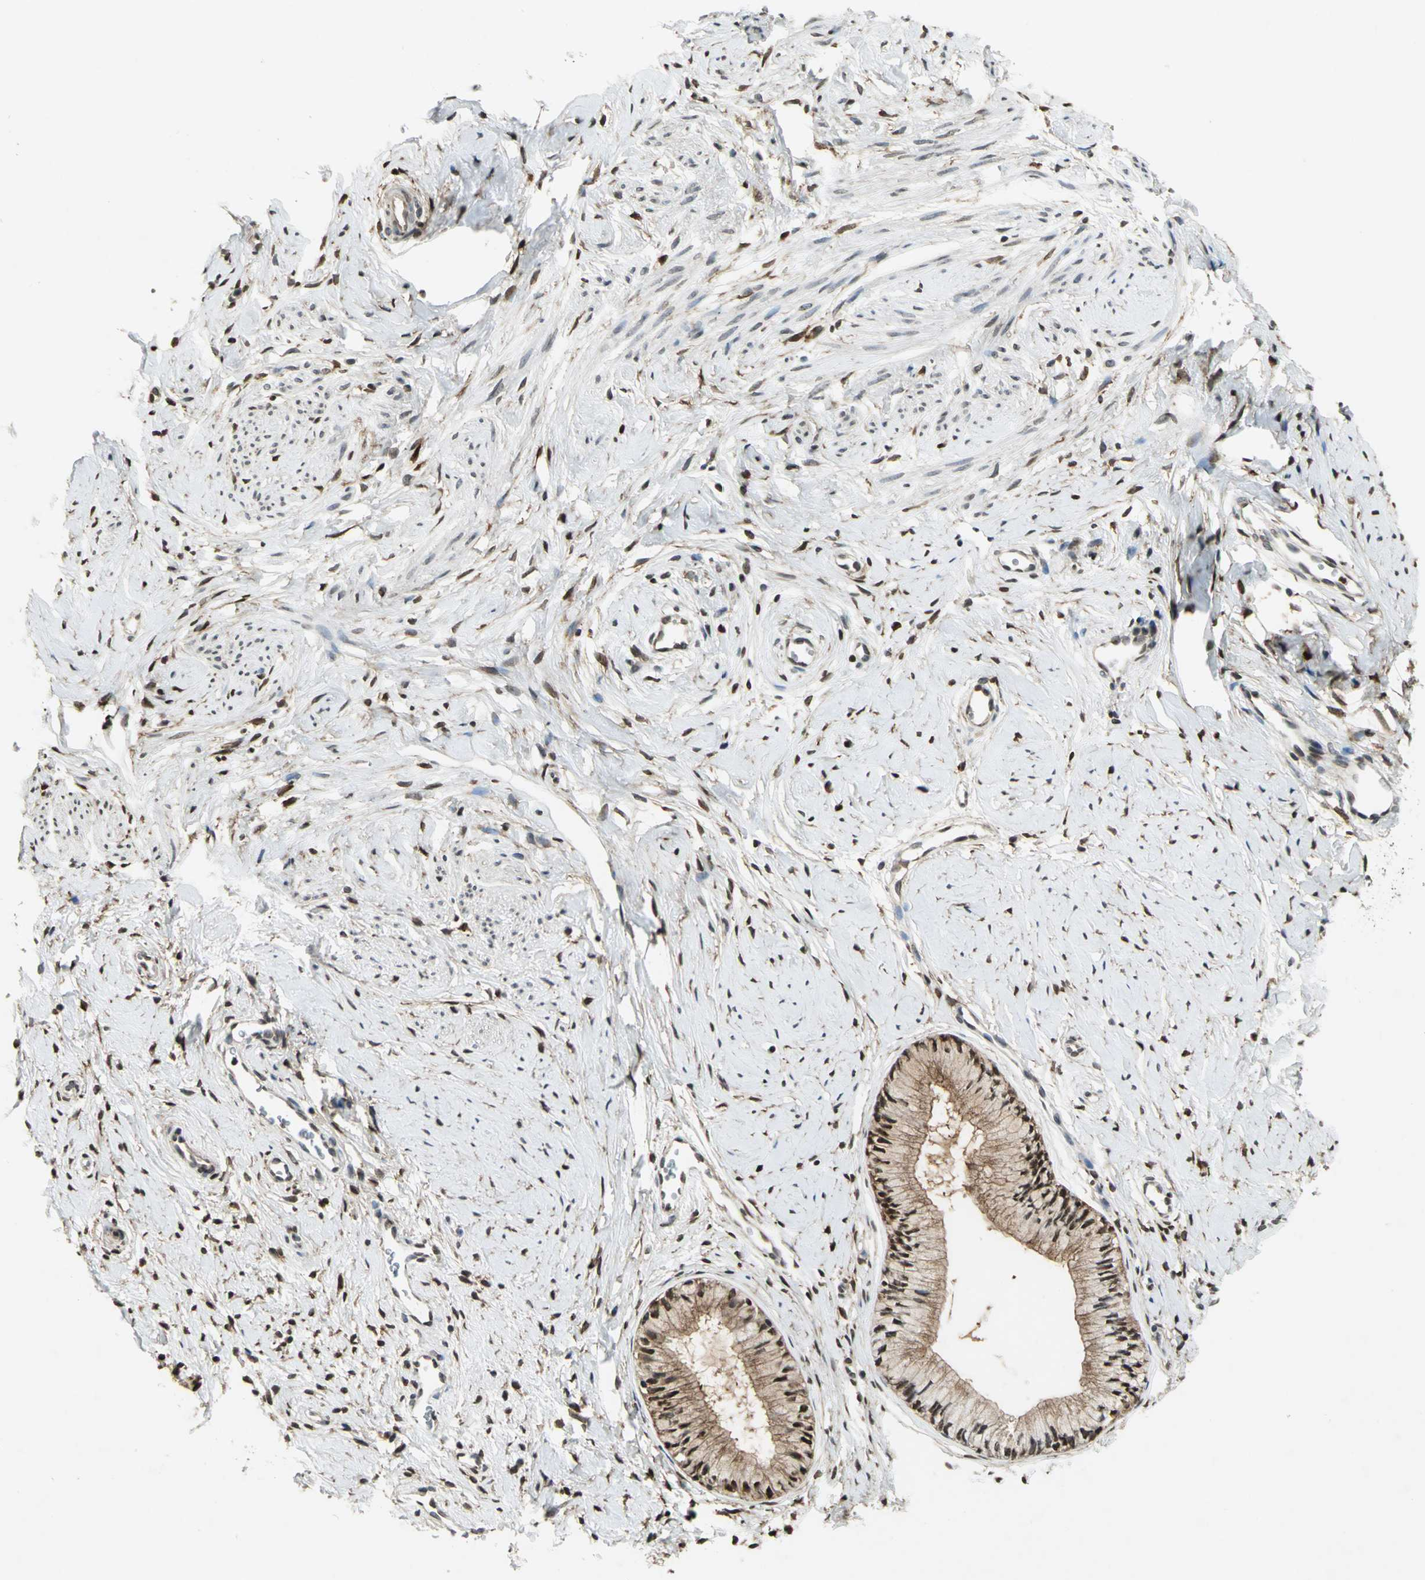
{"staining": {"intensity": "moderate", "quantity": "25%-75%", "location": "cytoplasmic/membranous"}, "tissue": "cervix", "cell_type": "Glandular cells", "image_type": "normal", "snomed": [{"axis": "morphology", "description": "Normal tissue, NOS"}, {"axis": "topography", "description": "Cervix"}], "caption": "Immunohistochemistry (IHC) staining of benign cervix, which demonstrates medium levels of moderate cytoplasmic/membranous positivity in about 25%-75% of glandular cells indicating moderate cytoplasmic/membranous protein positivity. The staining was performed using DAB (brown) for protein detection and nuclei were counterstained in hematoxylin (blue).", "gene": "LGALS3", "patient": {"sex": "female", "age": 46}}